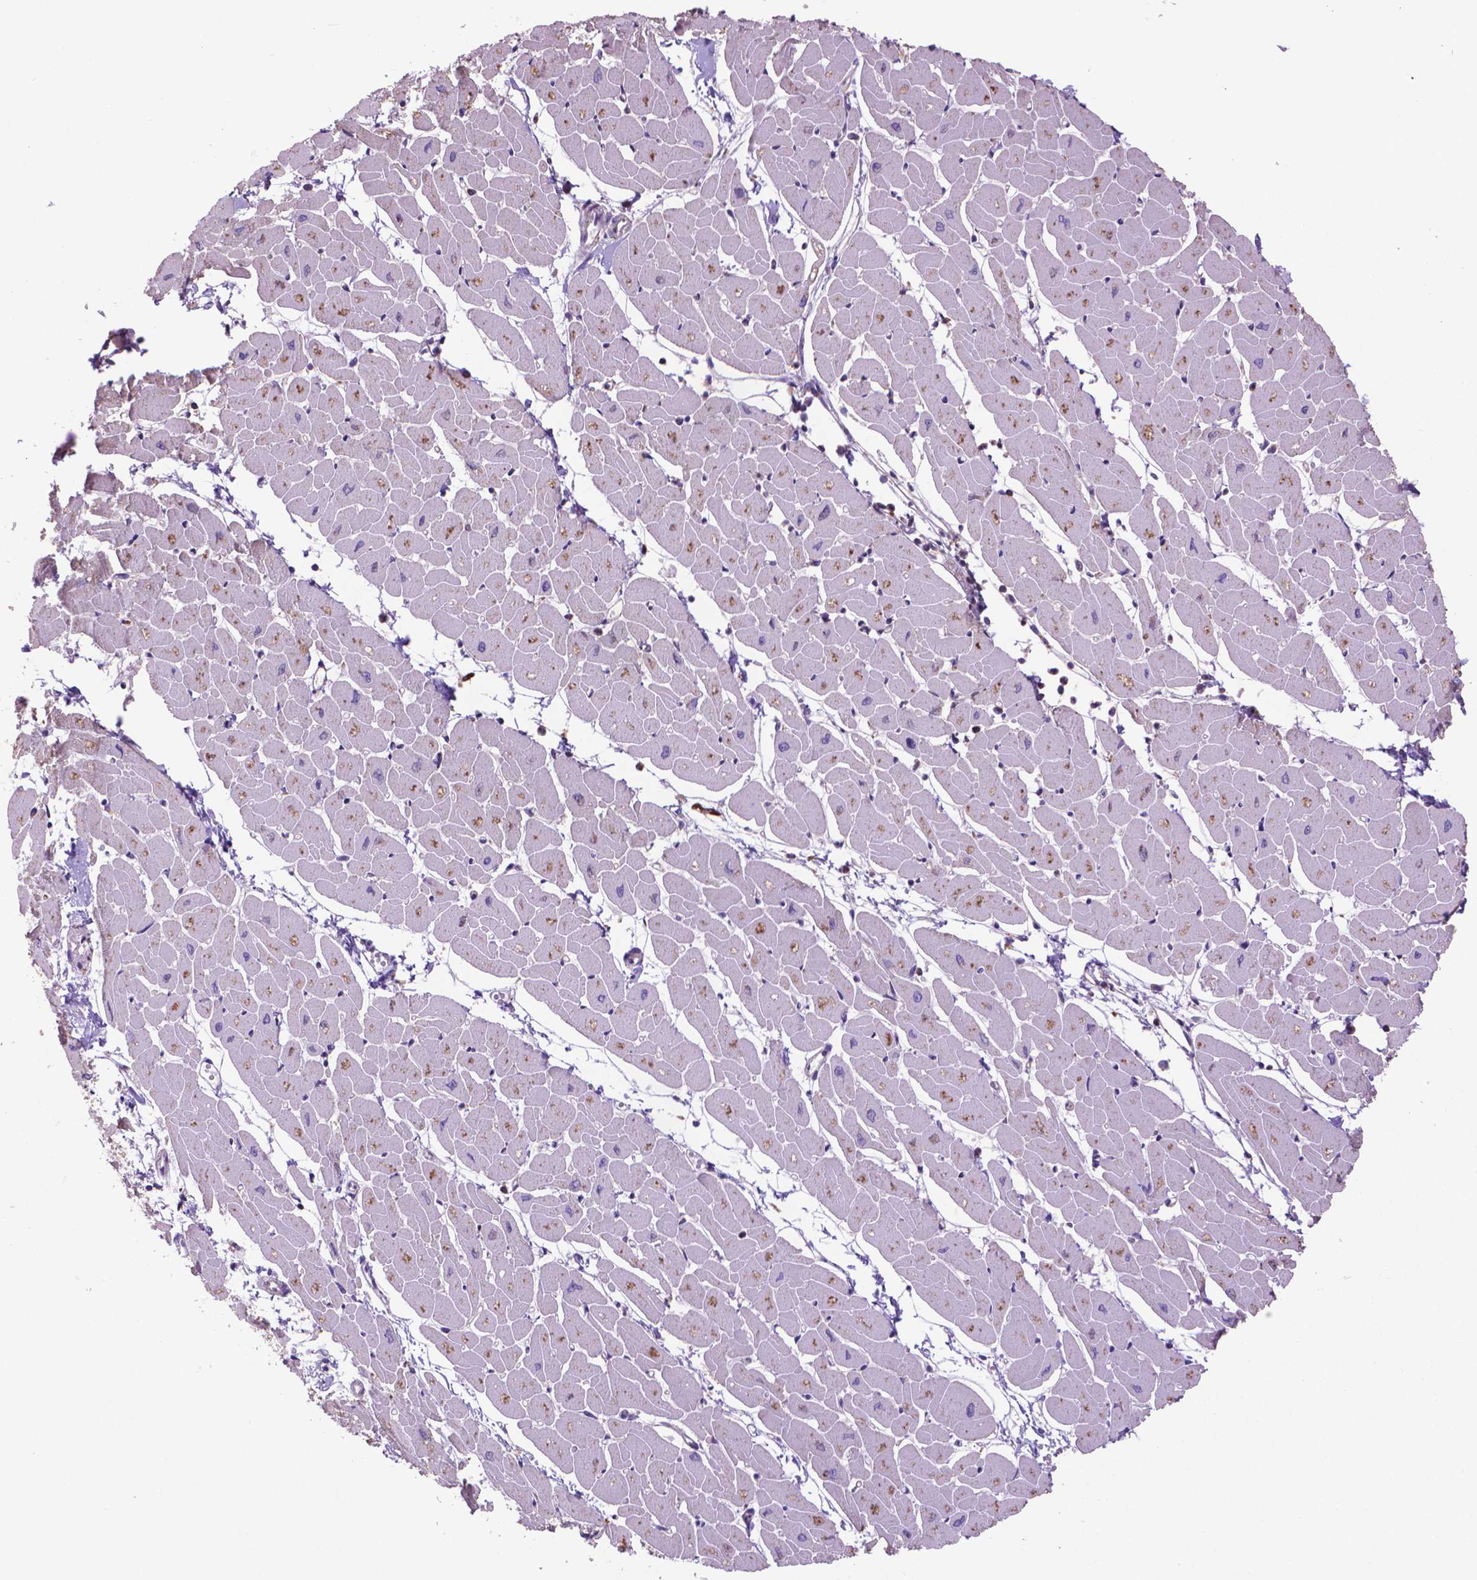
{"staining": {"intensity": "moderate", "quantity": "<25%", "location": "cytoplasmic/membranous"}, "tissue": "heart muscle", "cell_type": "Cardiomyocytes", "image_type": "normal", "snomed": [{"axis": "morphology", "description": "Normal tissue, NOS"}, {"axis": "topography", "description": "Heart"}], "caption": "Protein expression analysis of benign human heart muscle reveals moderate cytoplasmic/membranous expression in about <25% of cardiomyocytes. (DAB (3,3'-diaminobenzidine) IHC, brown staining for protein, blue staining for nuclei).", "gene": "GLB1", "patient": {"sex": "male", "age": 57}}